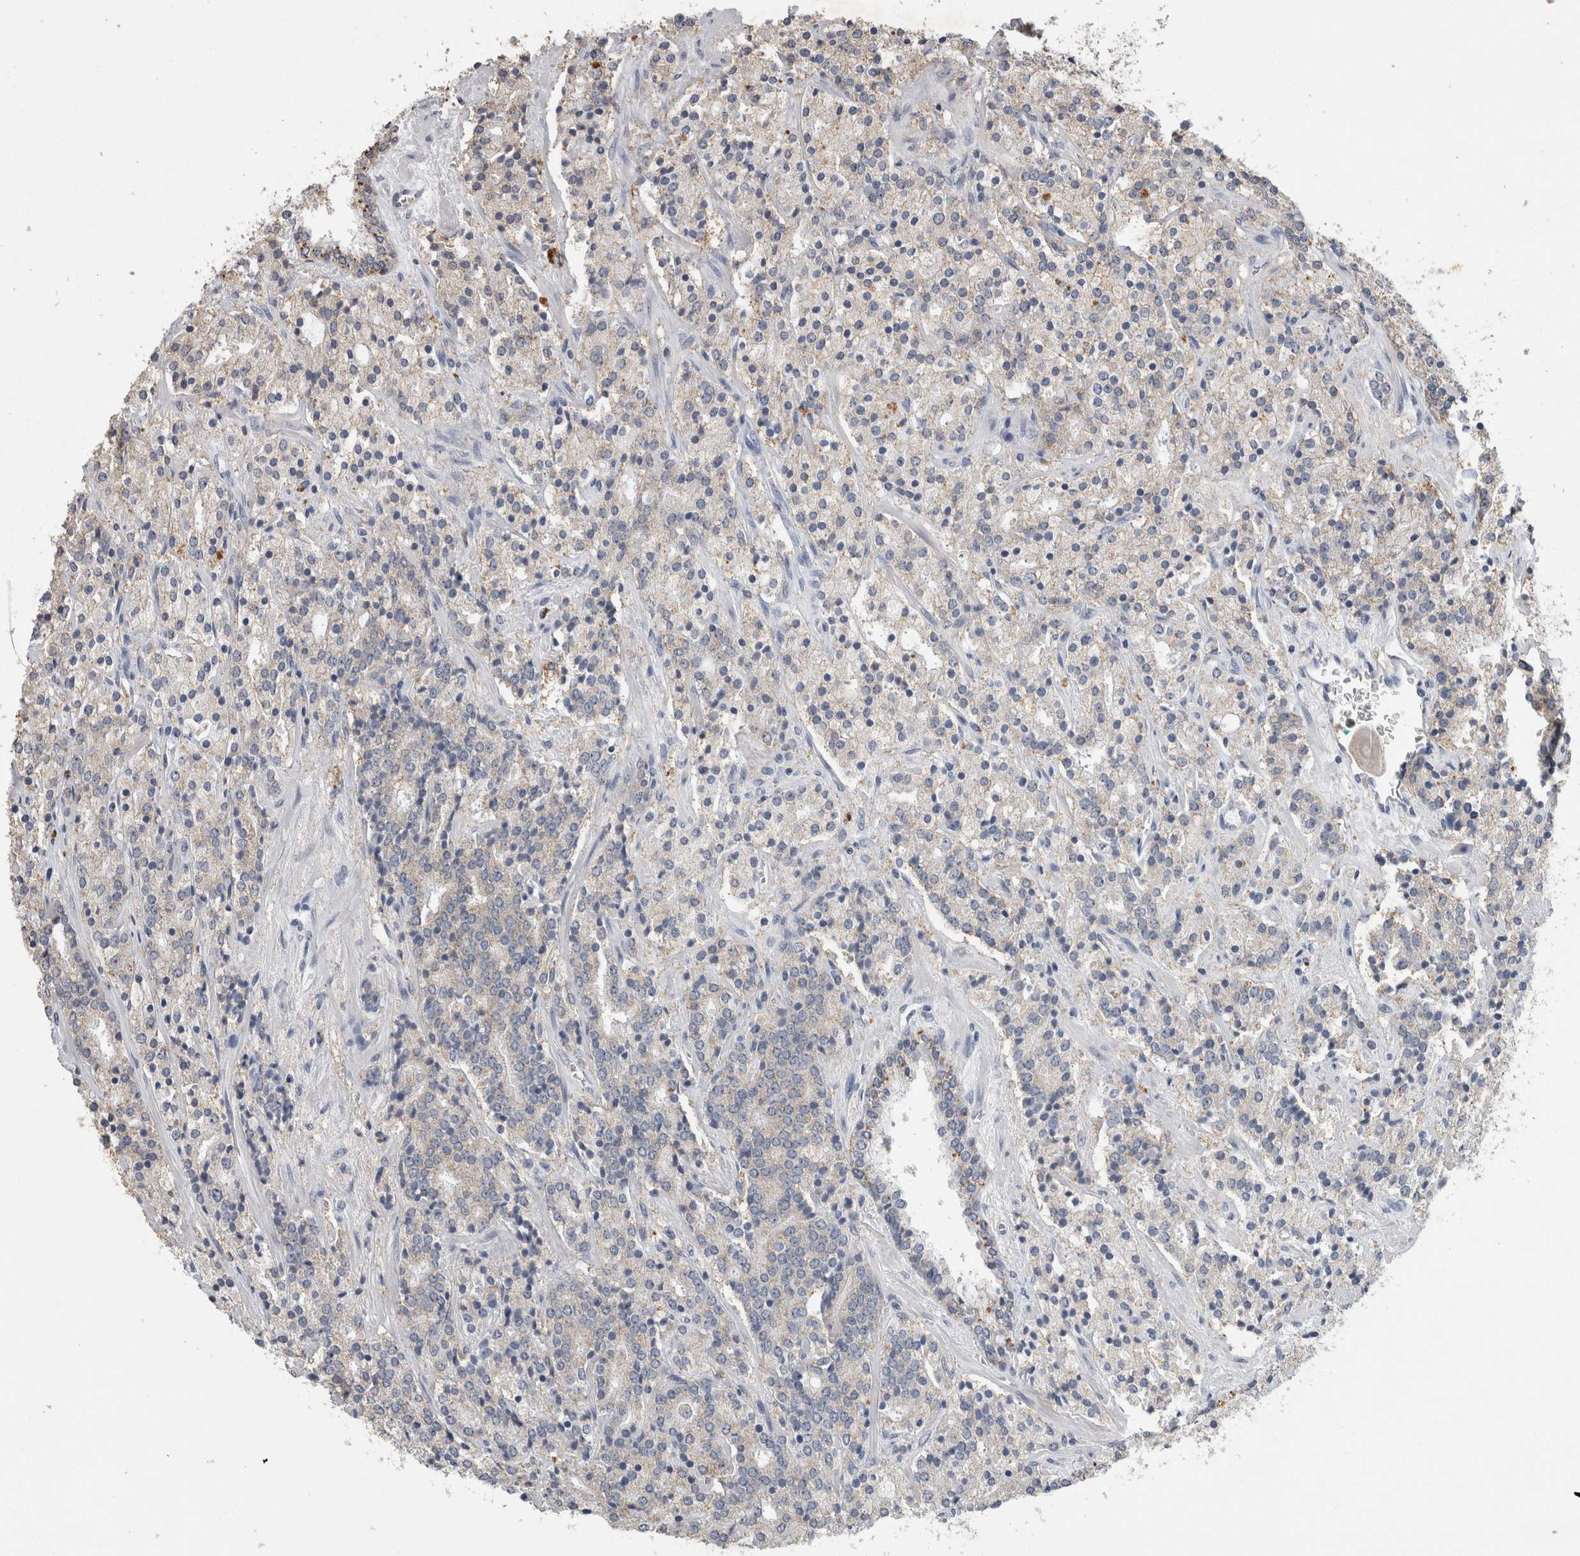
{"staining": {"intensity": "weak", "quantity": "<25%", "location": "cytoplasmic/membranous"}, "tissue": "prostate cancer", "cell_type": "Tumor cells", "image_type": "cancer", "snomed": [{"axis": "morphology", "description": "Adenocarcinoma, High grade"}, {"axis": "topography", "description": "Prostate"}], "caption": "An image of prostate cancer (high-grade adenocarcinoma) stained for a protein displays no brown staining in tumor cells.", "gene": "CNTFR", "patient": {"sex": "male", "age": 71}}